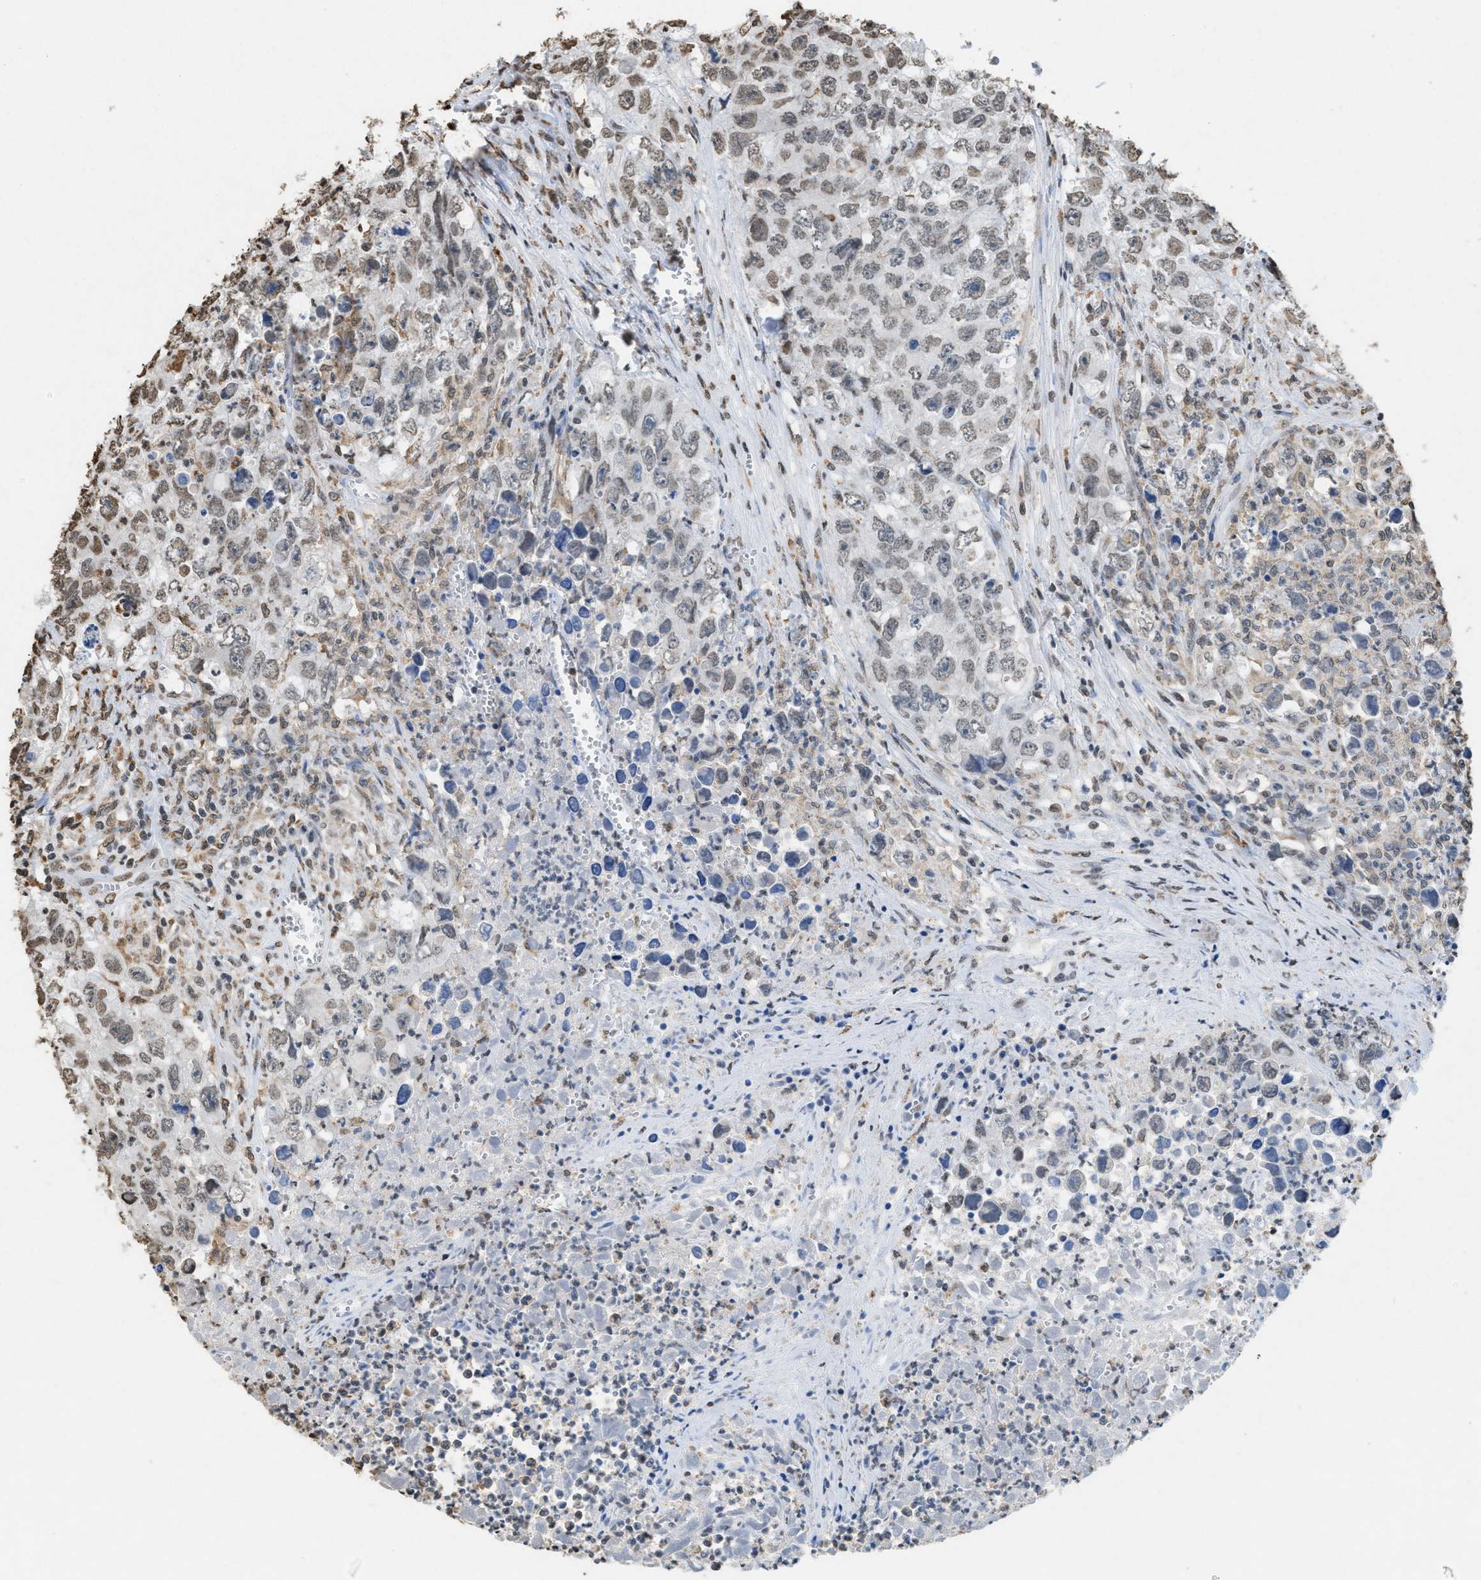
{"staining": {"intensity": "weak", "quantity": "<25%", "location": "nuclear"}, "tissue": "testis cancer", "cell_type": "Tumor cells", "image_type": "cancer", "snomed": [{"axis": "morphology", "description": "Seminoma, NOS"}, {"axis": "morphology", "description": "Carcinoma, Embryonal, NOS"}, {"axis": "topography", "description": "Testis"}], "caption": "Immunohistochemical staining of testis cancer exhibits no significant positivity in tumor cells.", "gene": "NUP88", "patient": {"sex": "male", "age": 43}}